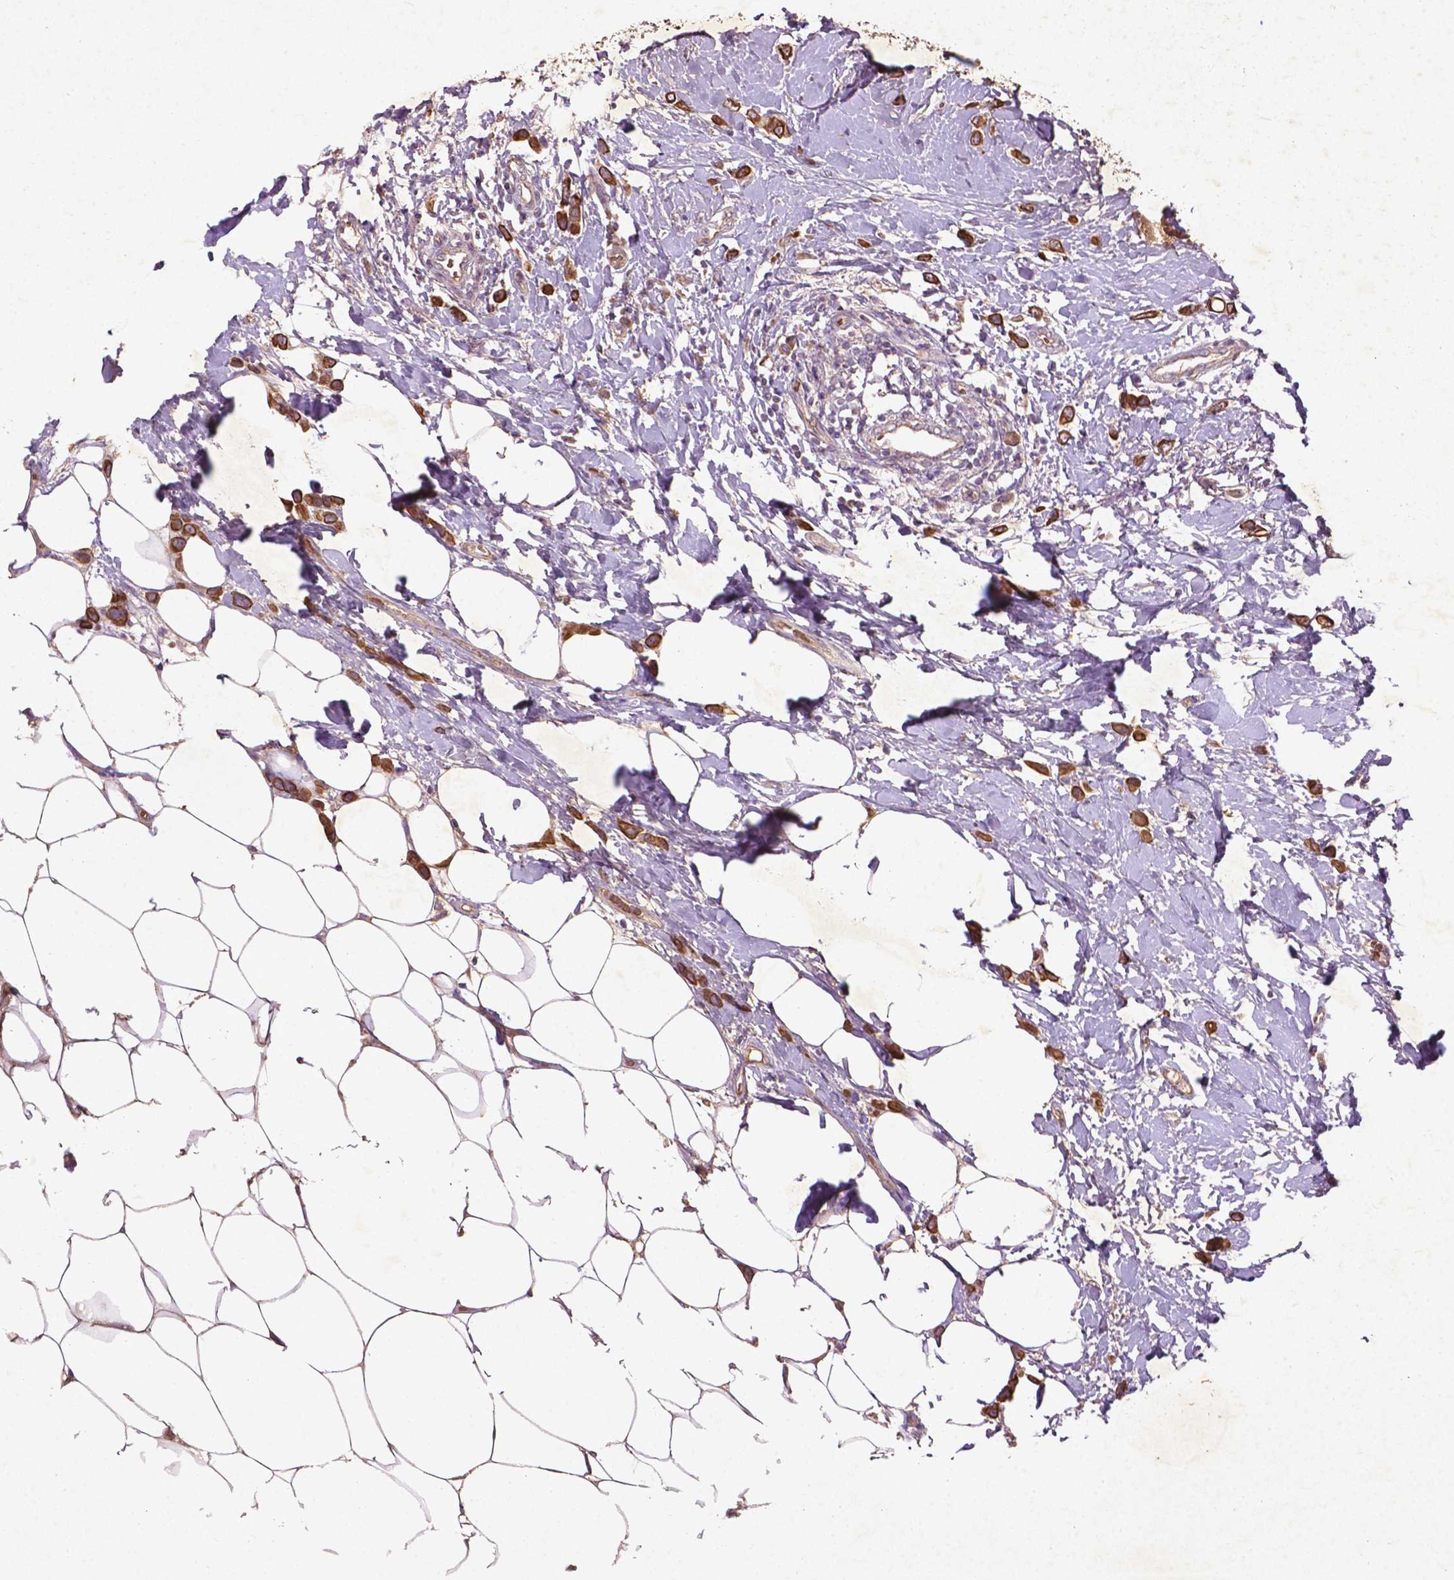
{"staining": {"intensity": "strong", "quantity": ">75%", "location": "cytoplasmic/membranous"}, "tissue": "breast cancer", "cell_type": "Tumor cells", "image_type": "cancer", "snomed": [{"axis": "morphology", "description": "Lobular carcinoma"}, {"axis": "topography", "description": "Breast"}], "caption": "Protein analysis of lobular carcinoma (breast) tissue reveals strong cytoplasmic/membranous staining in about >75% of tumor cells.", "gene": "COQ2", "patient": {"sex": "female", "age": 66}}